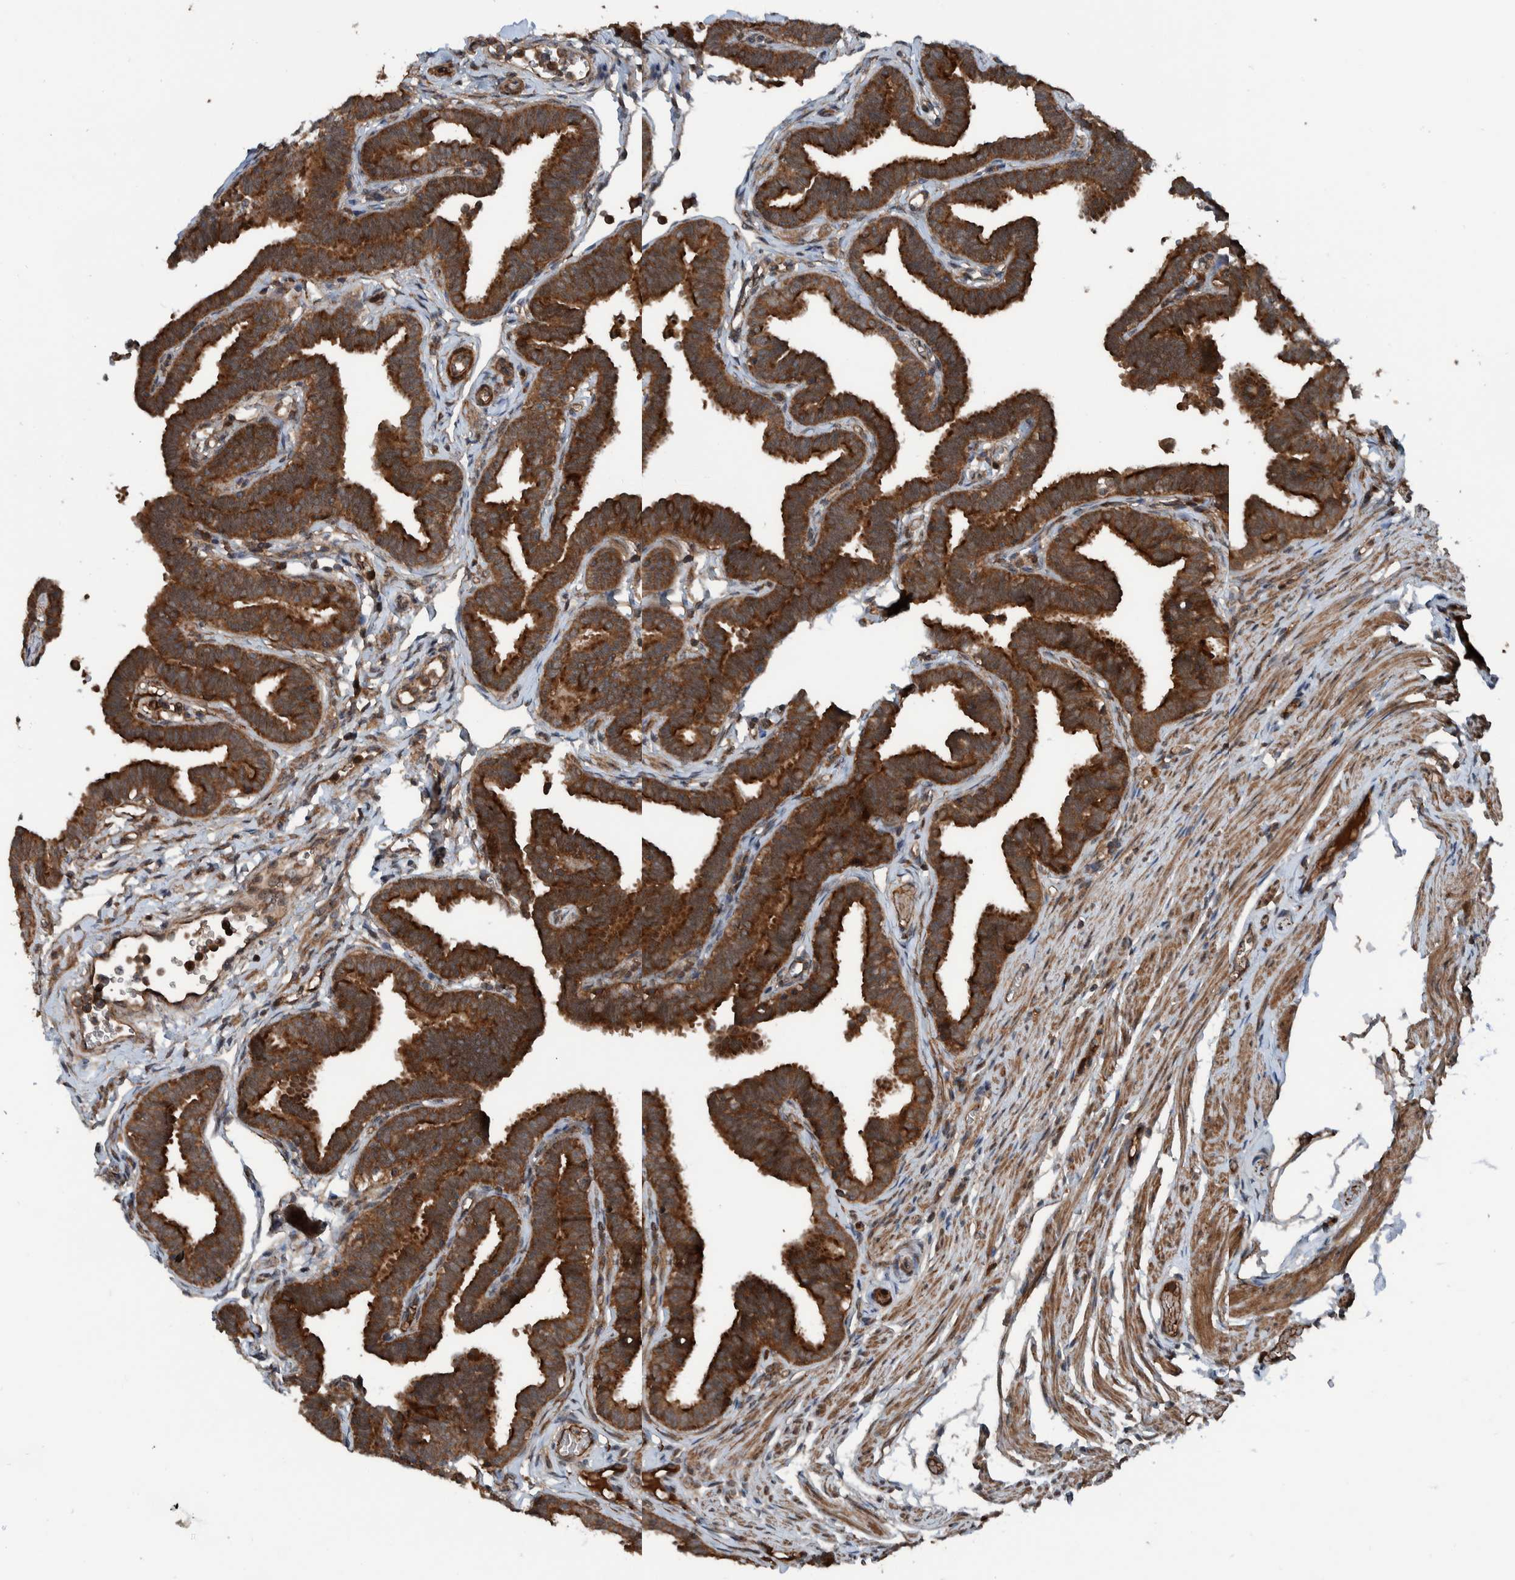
{"staining": {"intensity": "strong", "quantity": ">75%", "location": "cytoplasmic/membranous"}, "tissue": "fallopian tube", "cell_type": "Glandular cells", "image_type": "normal", "snomed": [{"axis": "morphology", "description": "Normal tissue, NOS"}, {"axis": "topography", "description": "Fallopian tube"}, {"axis": "topography", "description": "Ovary"}], "caption": "Human fallopian tube stained for a protein (brown) demonstrates strong cytoplasmic/membranous positive positivity in approximately >75% of glandular cells.", "gene": "CUEDC1", "patient": {"sex": "female", "age": 23}}